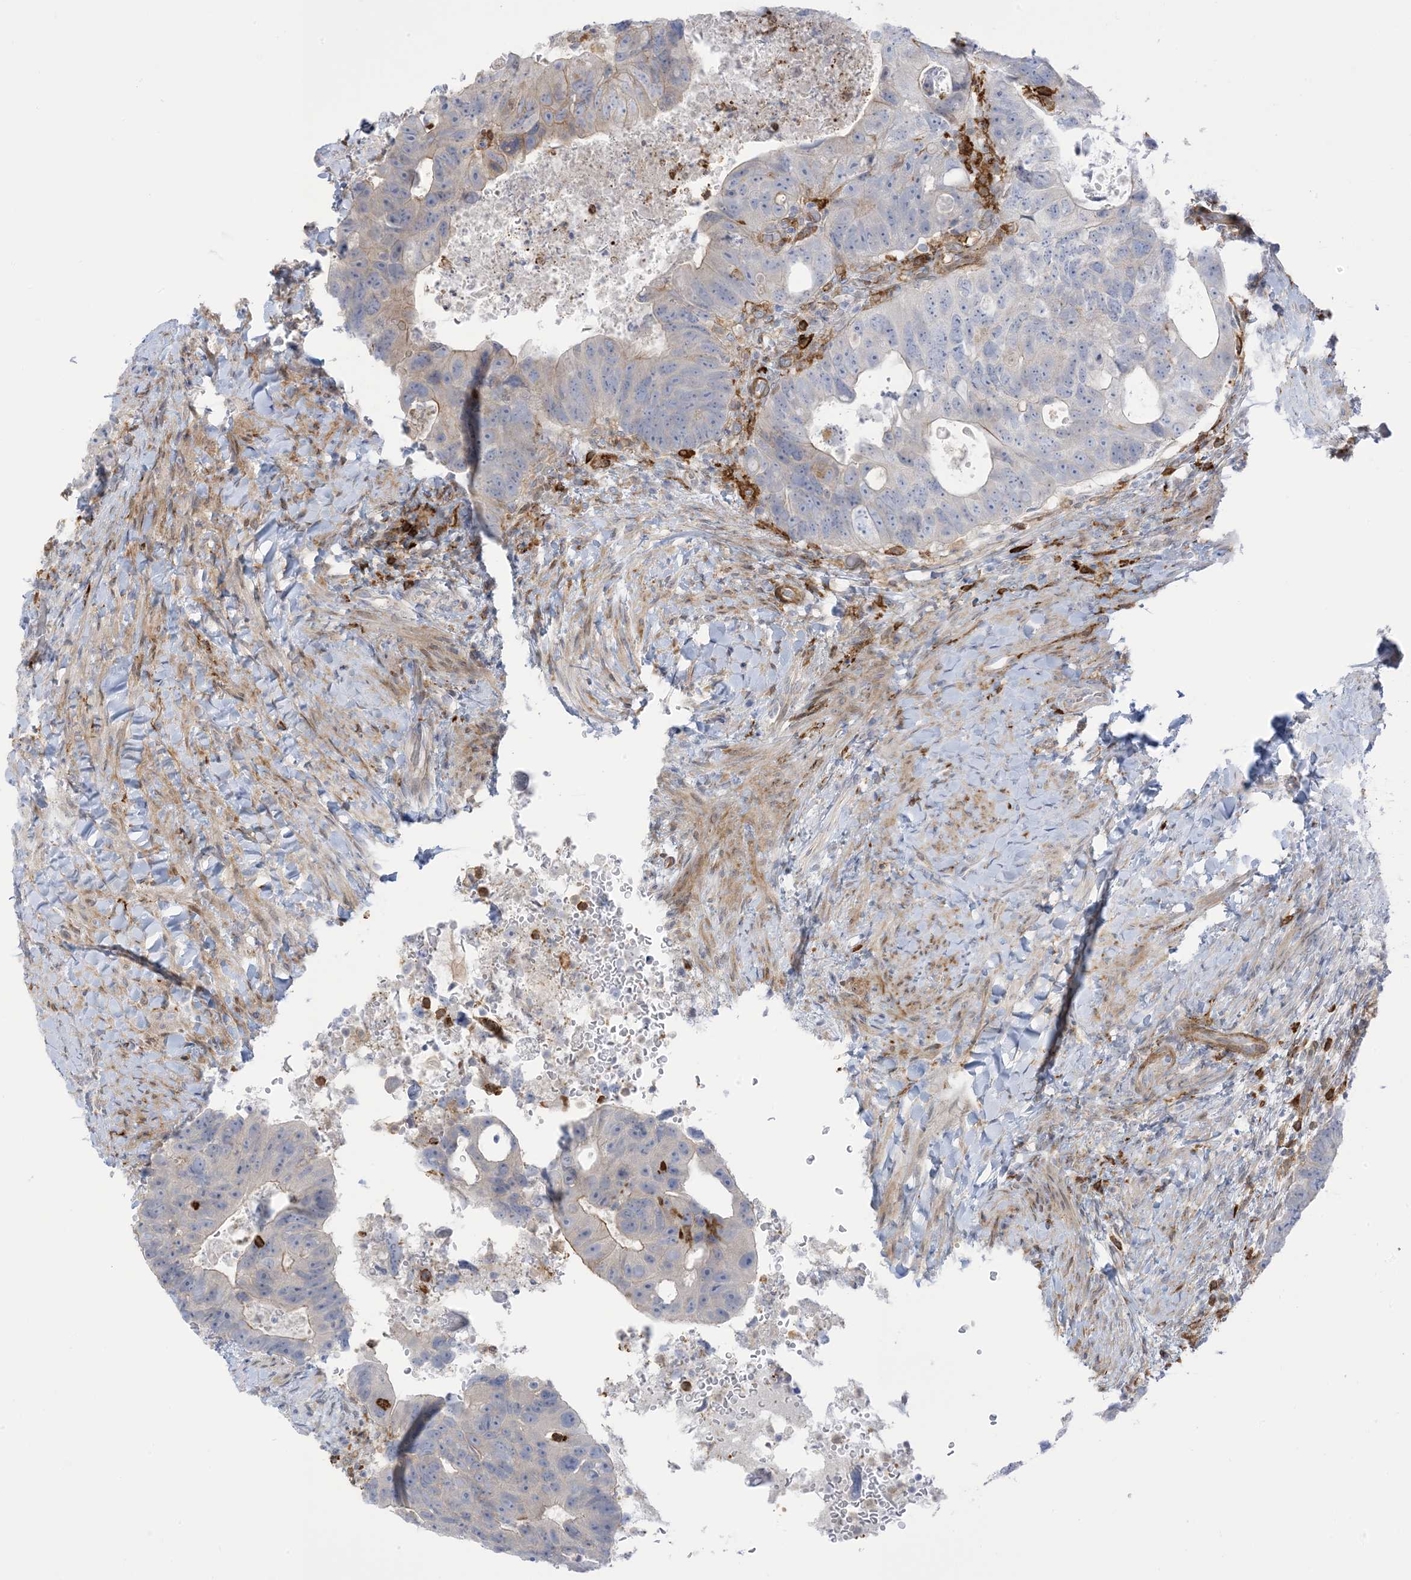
{"staining": {"intensity": "weak", "quantity": "<25%", "location": "cytoplasmic/membranous"}, "tissue": "colorectal cancer", "cell_type": "Tumor cells", "image_type": "cancer", "snomed": [{"axis": "morphology", "description": "Adenocarcinoma, NOS"}, {"axis": "topography", "description": "Rectum"}], "caption": "IHC micrograph of neoplastic tissue: adenocarcinoma (colorectal) stained with DAB (3,3'-diaminobenzidine) reveals no significant protein positivity in tumor cells.", "gene": "ICMT", "patient": {"sex": "male", "age": 59}}